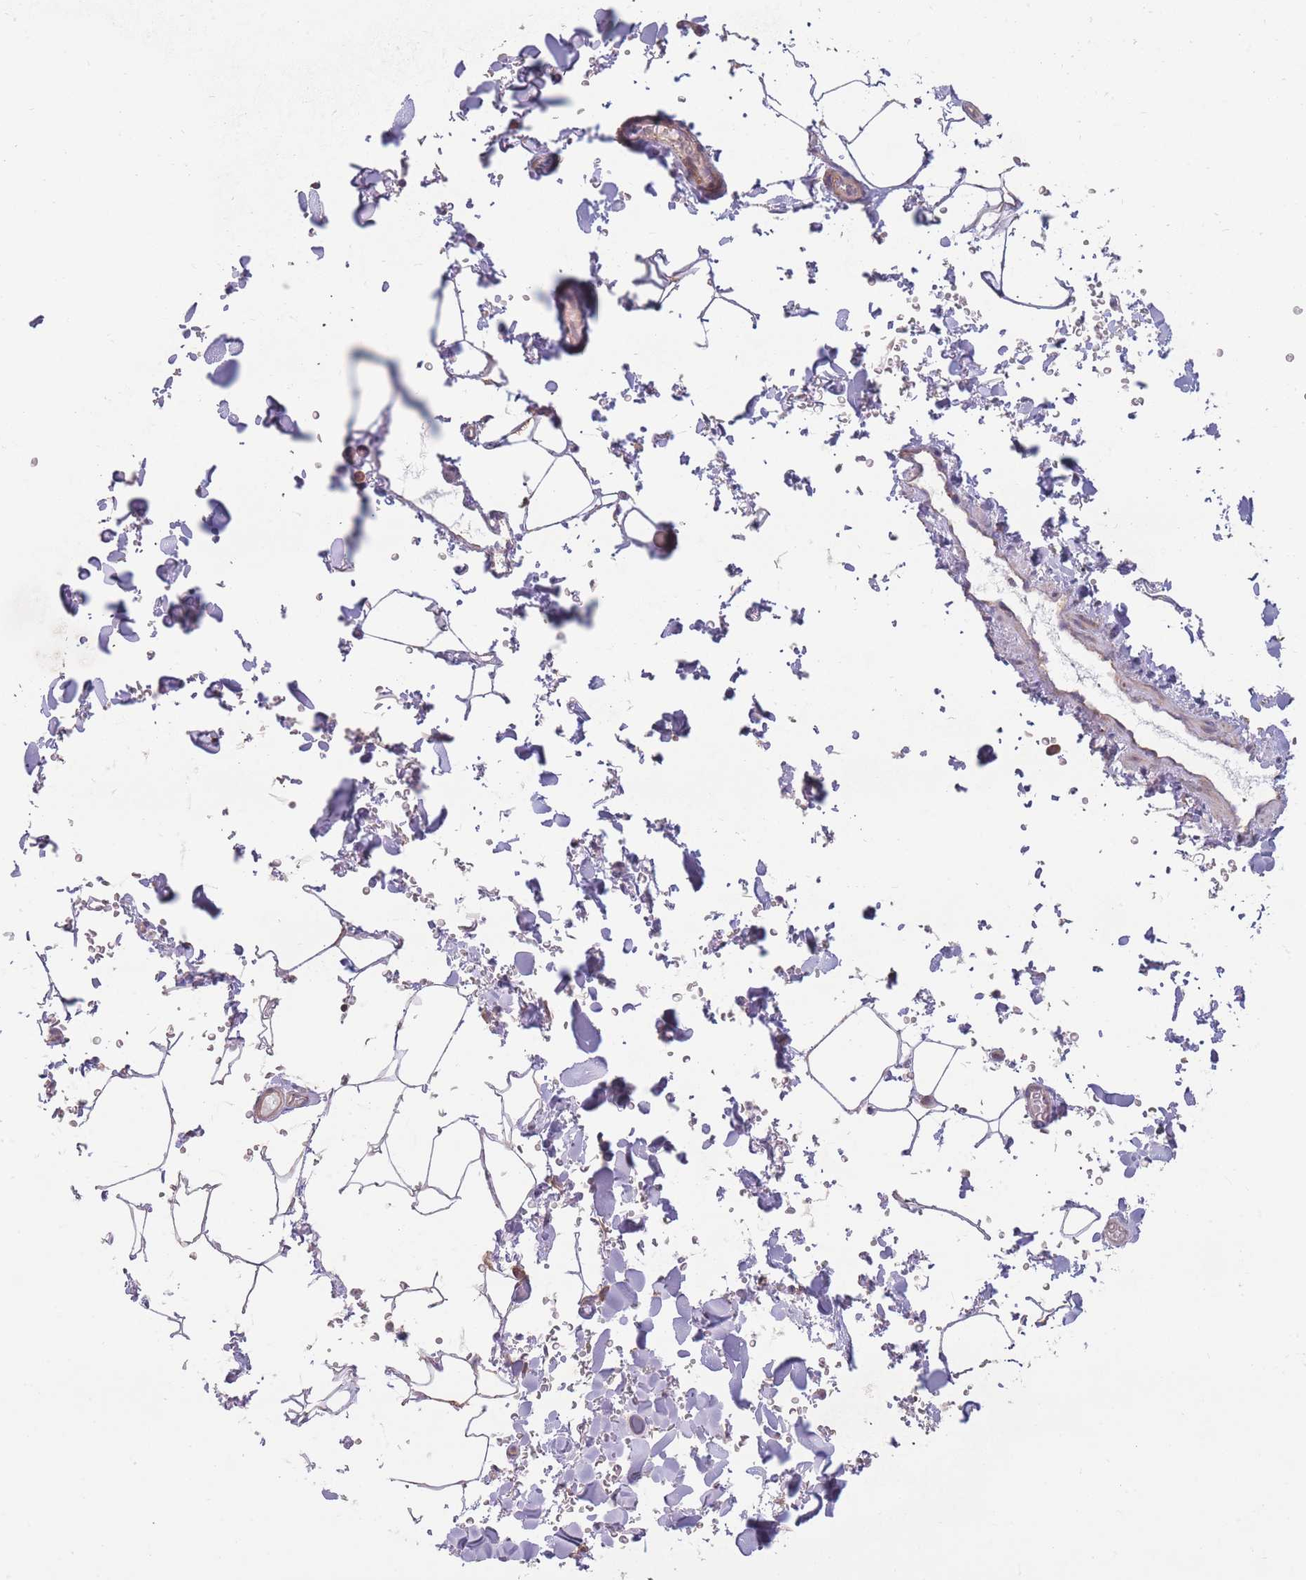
{"staining": {"intensity": "negative", "quantity": "none", "location": "none"}, "tissue": "adipose tissue", "cell_type": "Adipocytes", "image_type": "normal", "snomed": [{"axis": "morphology", "description": "Normal tissue, NOS"}, {"axis": "topography", "description": "Rectum"}, {"axis": "topography", "description": "Peripheral nerve tissue"}], "caption": "High power microscopy histopathology image of an IHC micrograph of normal adipose tissue, revealing no significant staining in adipocytes. (Stains: DAB (3,3'-diaminobenzidine) immunohistochemistry with hematoxylin counter stain, Microscopy: brightfield microscopy at high magnification).", "gene": "ENSG00000255639", "patient": {"sex": "female", "age": 69}}